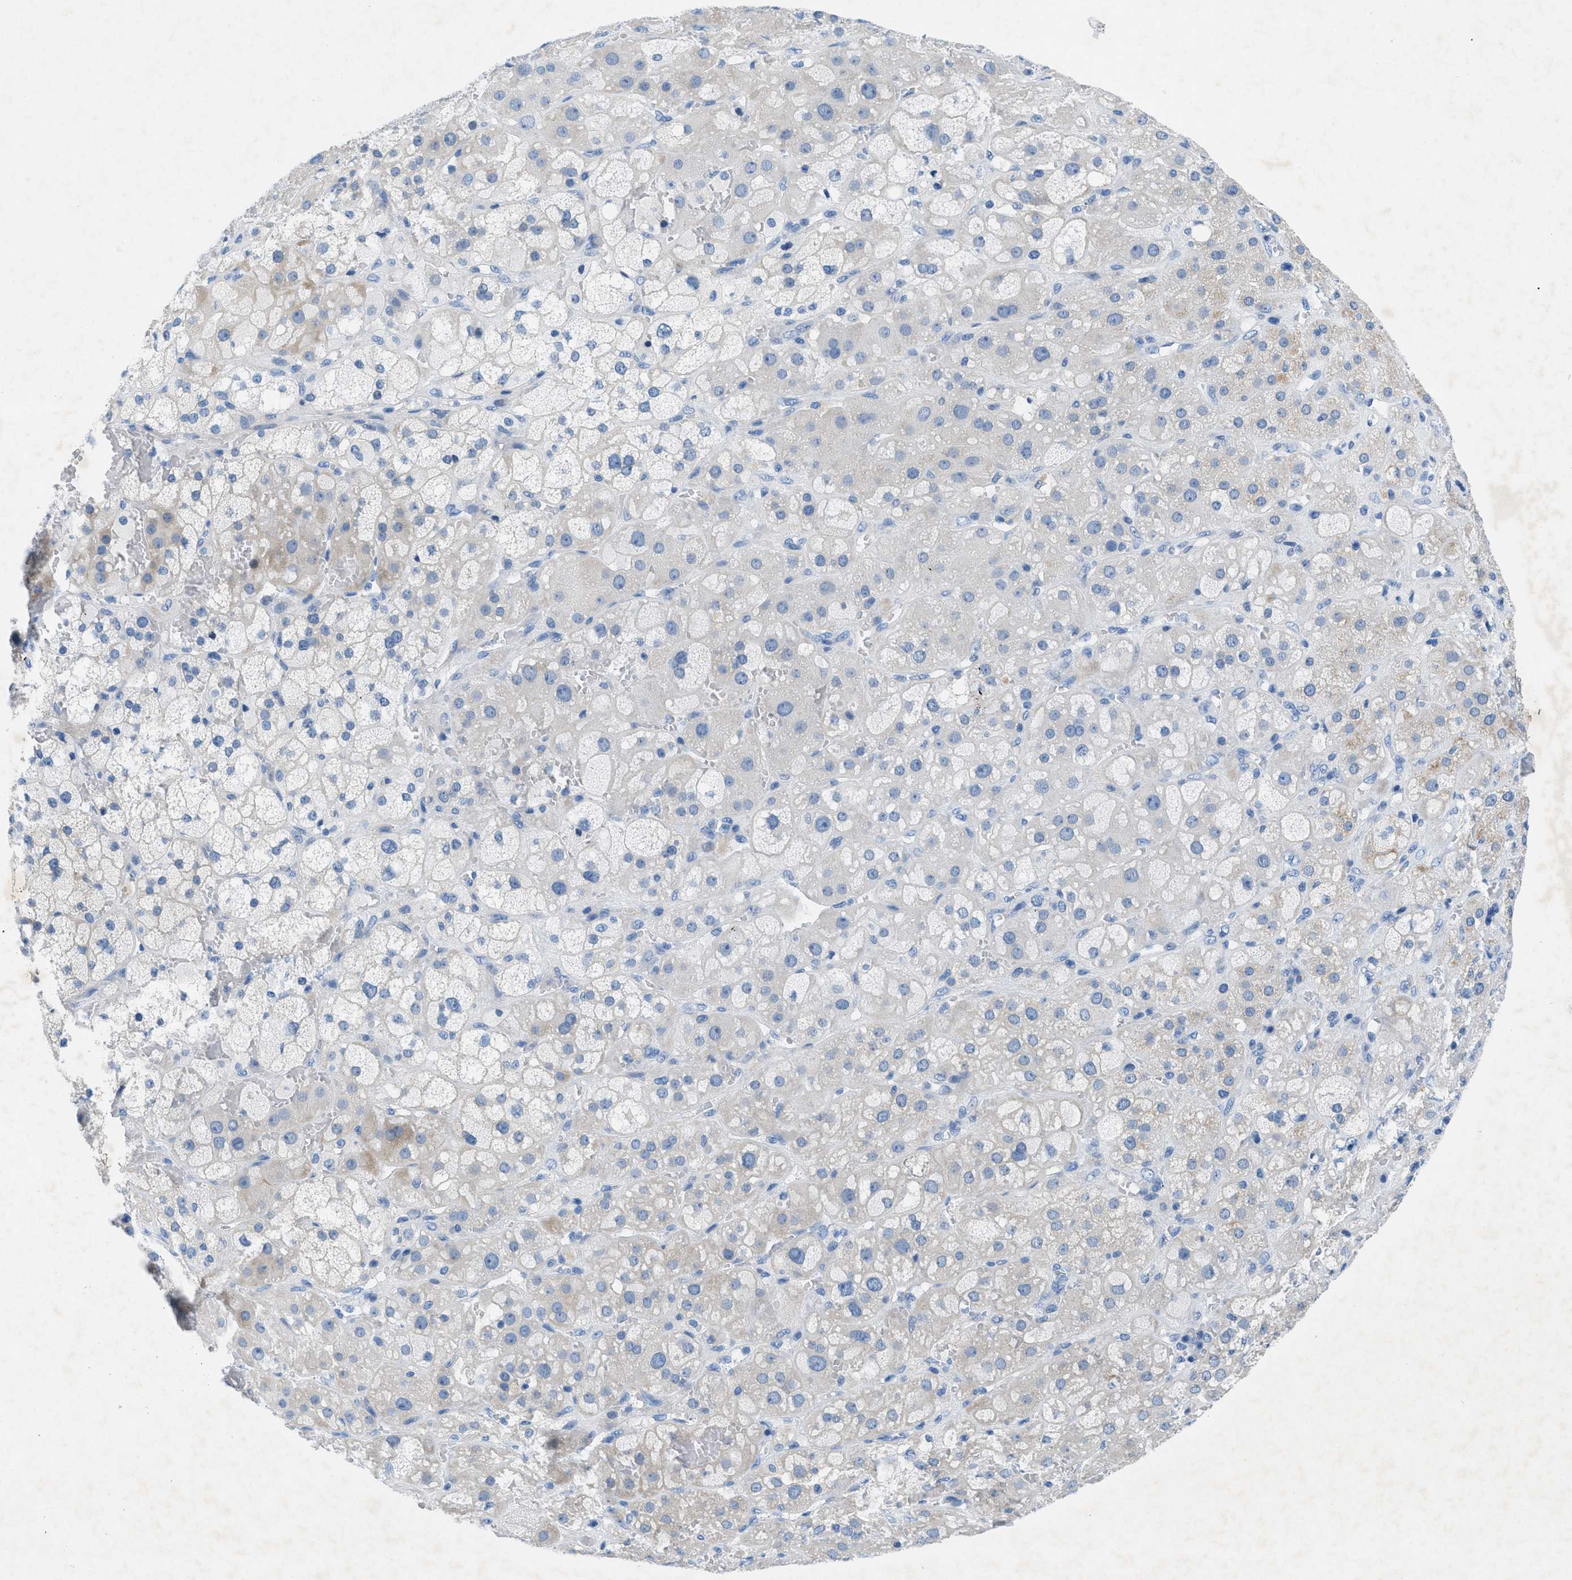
{"staining": {"intensity": "negative", "quantity": "none", "location": "none"}, "tissue": "adrenal gland", "cell_type": "Glandular cells", "image_type": "normal", "snomed": [{"axis": "morphology", "description": "Normal tissue, NOS"}, {"axis": "topography", "description": "Adrenal gland"}], "caption": "Immunohistochemistry (IHC) image of benign adrenal gland: human adrenal gland stained with DAB (3,3'-diaminobenzidine) displays no significant protein staining in glandular cells.", "gene": "GALNT17", "patient": {"sex": "female", "age": 47}}